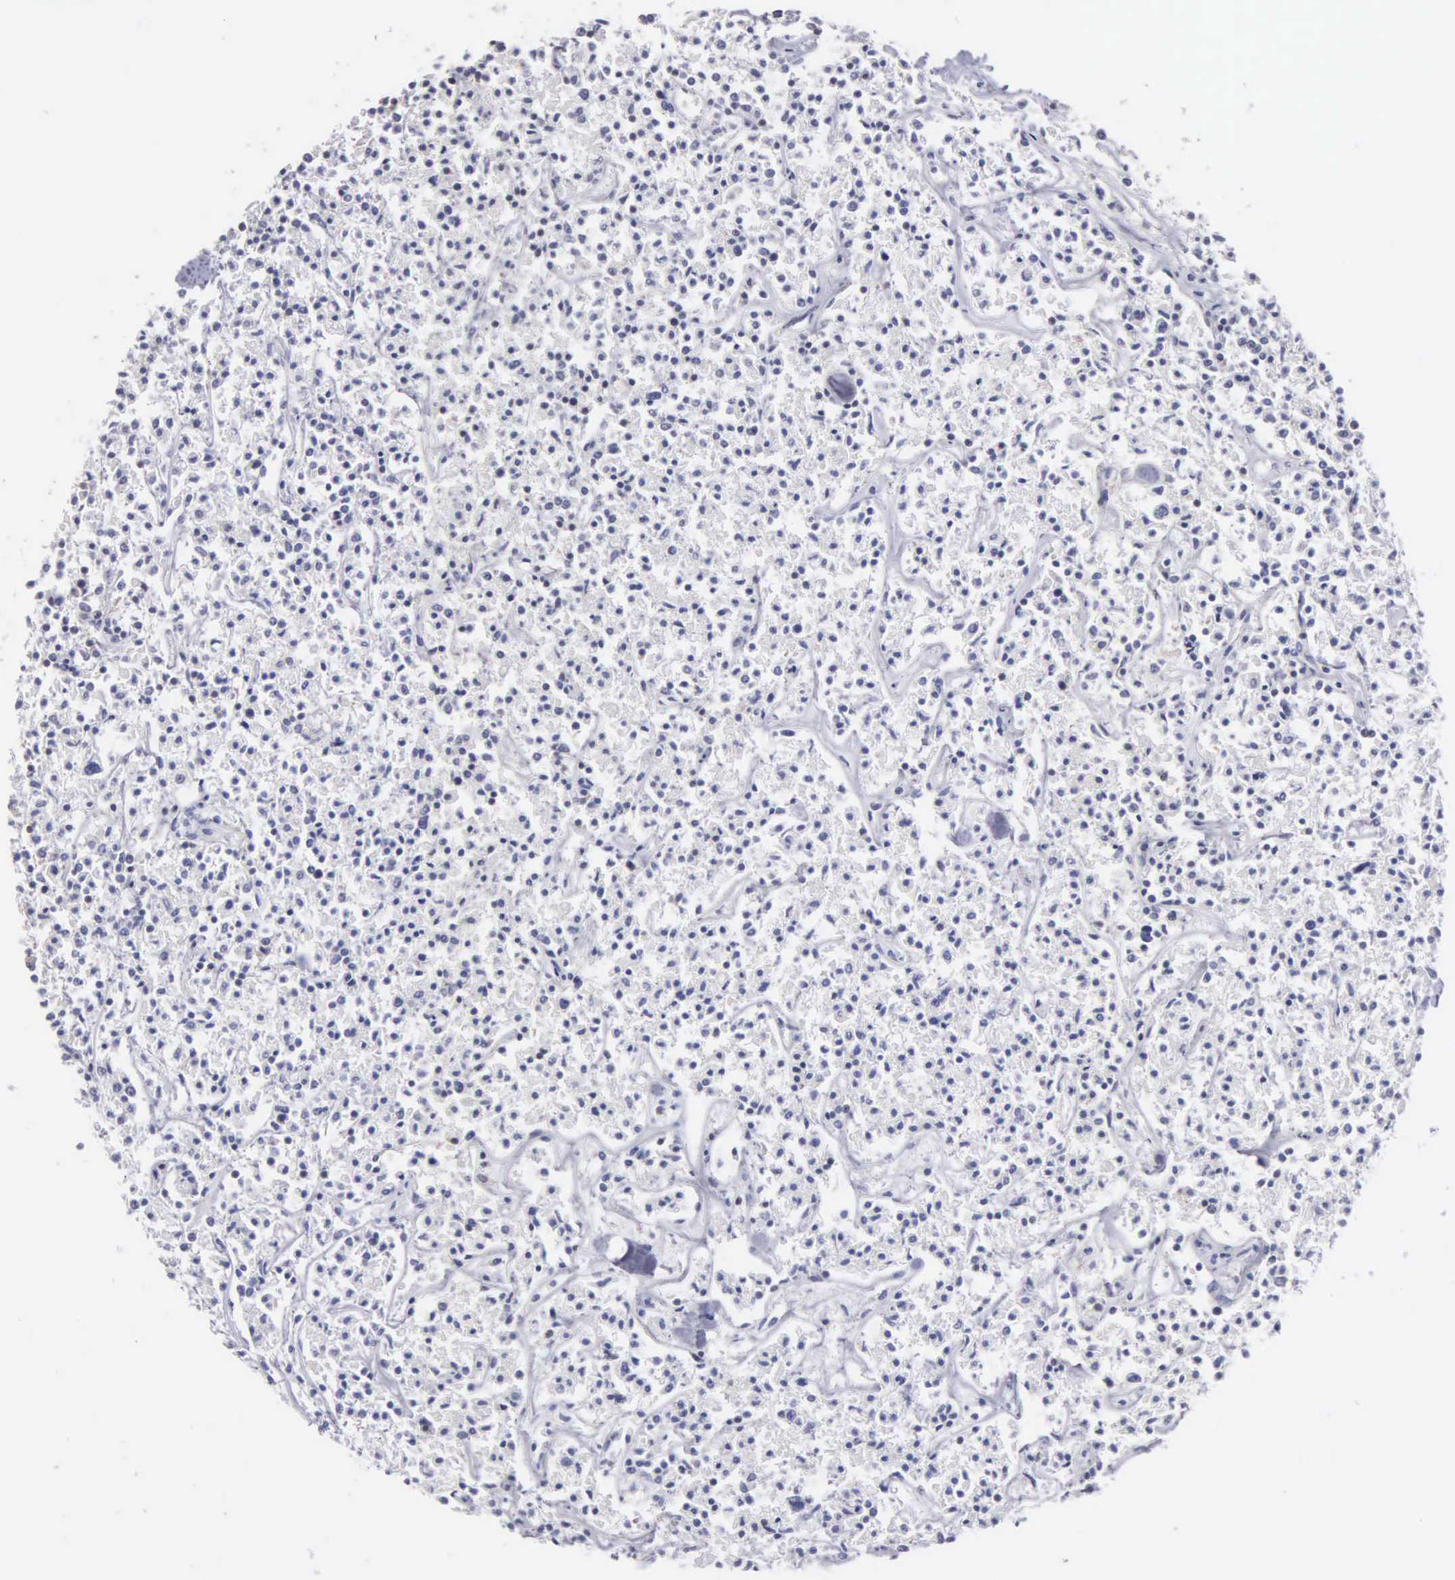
{"staining": {"intensity": "negative", "quantity": "none", "location": "none"}, "tissue": "lymphoma", "cell_type": "Tumor cells", "image_type": "cancer", "snomed": [{"axis": "morphology", "description": "Malignant lymphoma, non-Hodgkin's type, Low grade"}, {"axis": "topography", "description": "Small intestine"}], "caption": "This is an immunohistochemistry micrograph of human lymphoma. There is no expression in tumor cells.", "gene": "BRD1", "patient": {"sex": "female", "age": 59}}